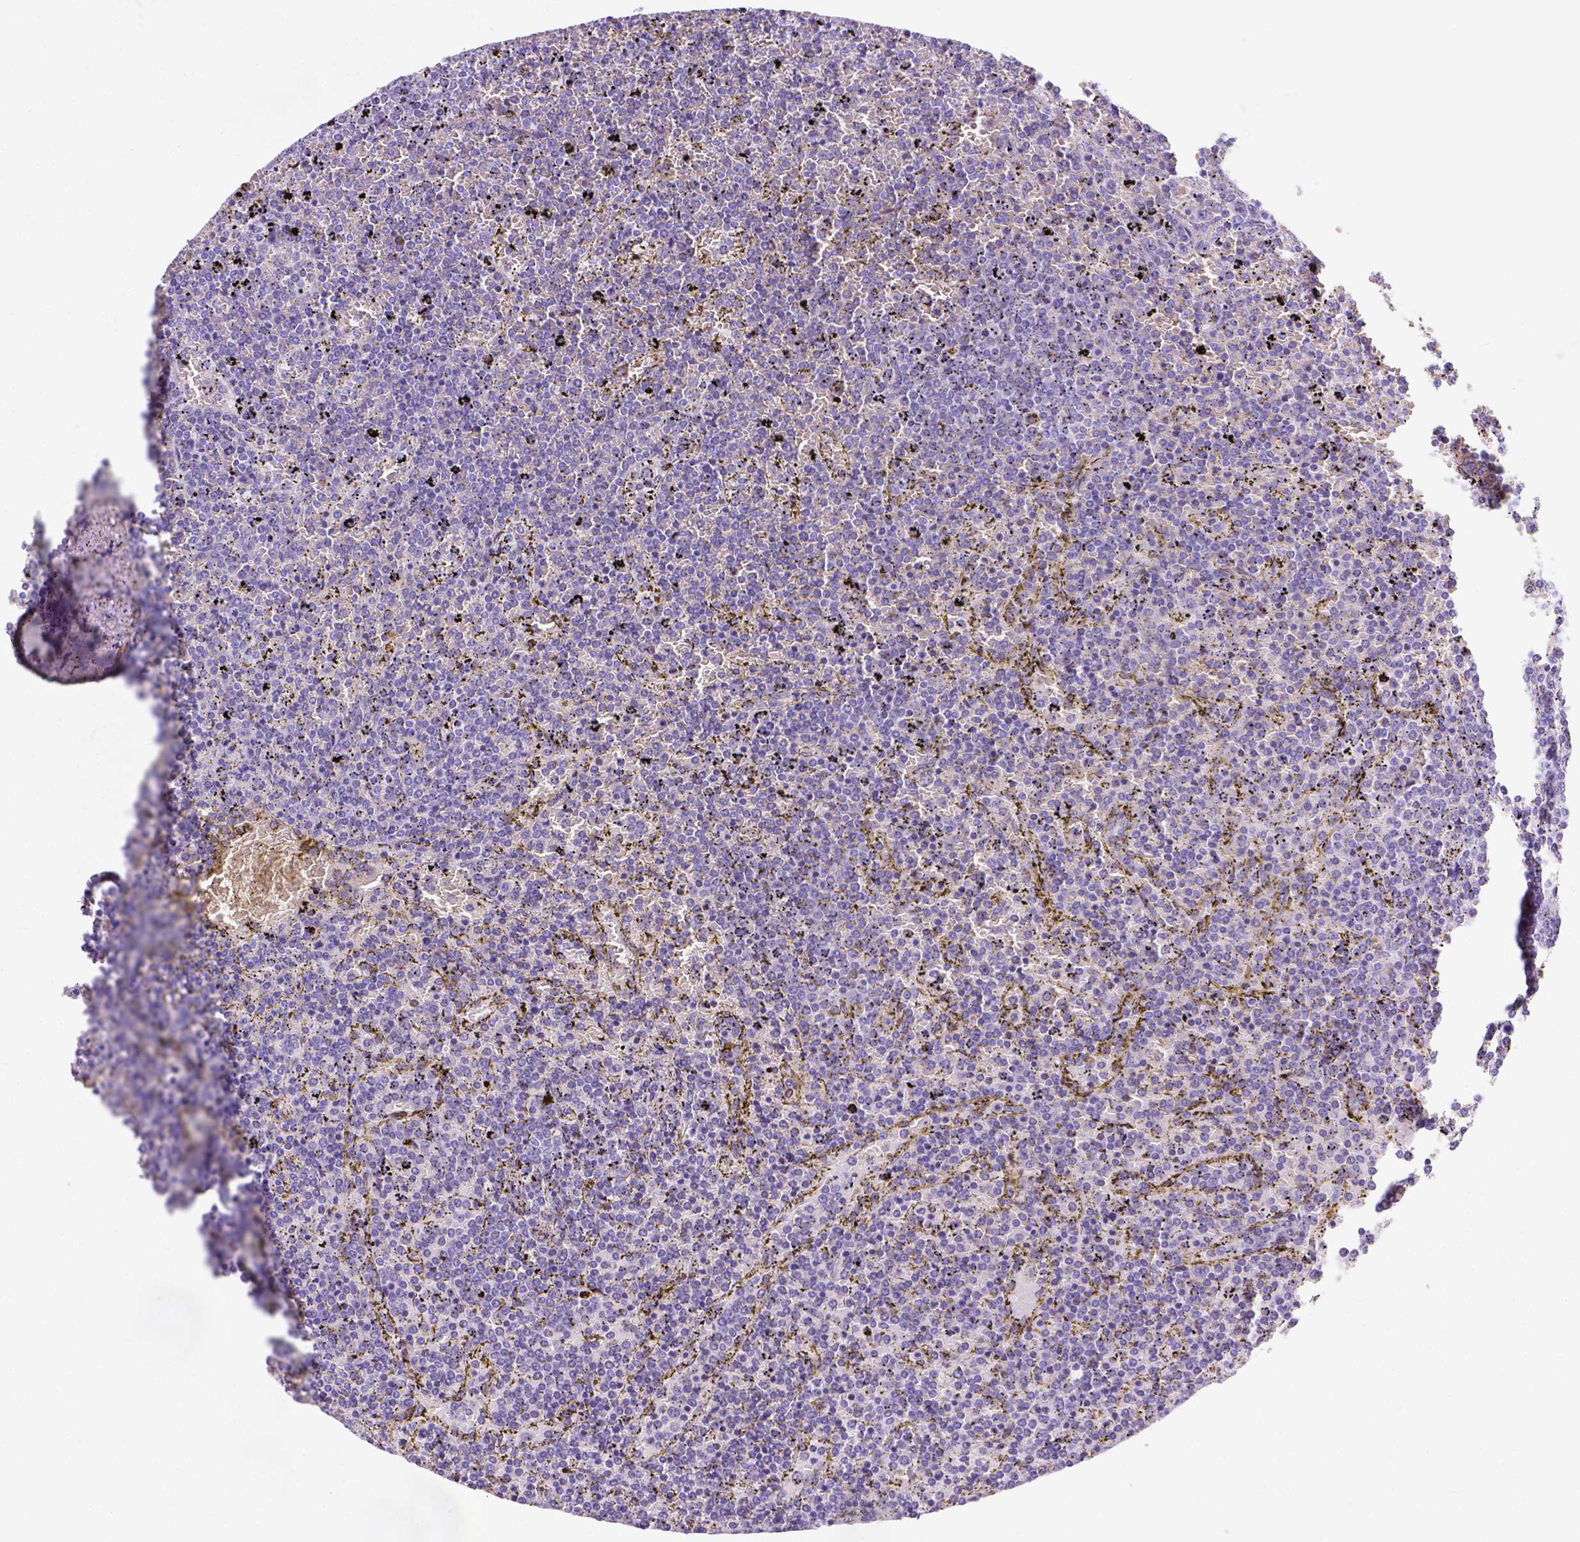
{"staining": {"intensity": "negative", "quantity": "none", "location": "none"}, "tissue": "lymphoma", "cell_type": "Tumor cells", "image_type": "cancer", "snomed": [{"axis": "morphology", "description": "Malignant lymphoma, non-Hodgkin's type, Low grade"}, {"axis": "topography", "description": "Spleen"}], "caption": "A histopathology image of human lymphoma is negative for staining in tumor cells. The staining is performed using DAB (3,3'-diaminobenzidine) brown chromogen with nuclei counter-stained in using hematoxylin.", "gene": "PHF7", "patient": {"sex": "female", "age": 77}}